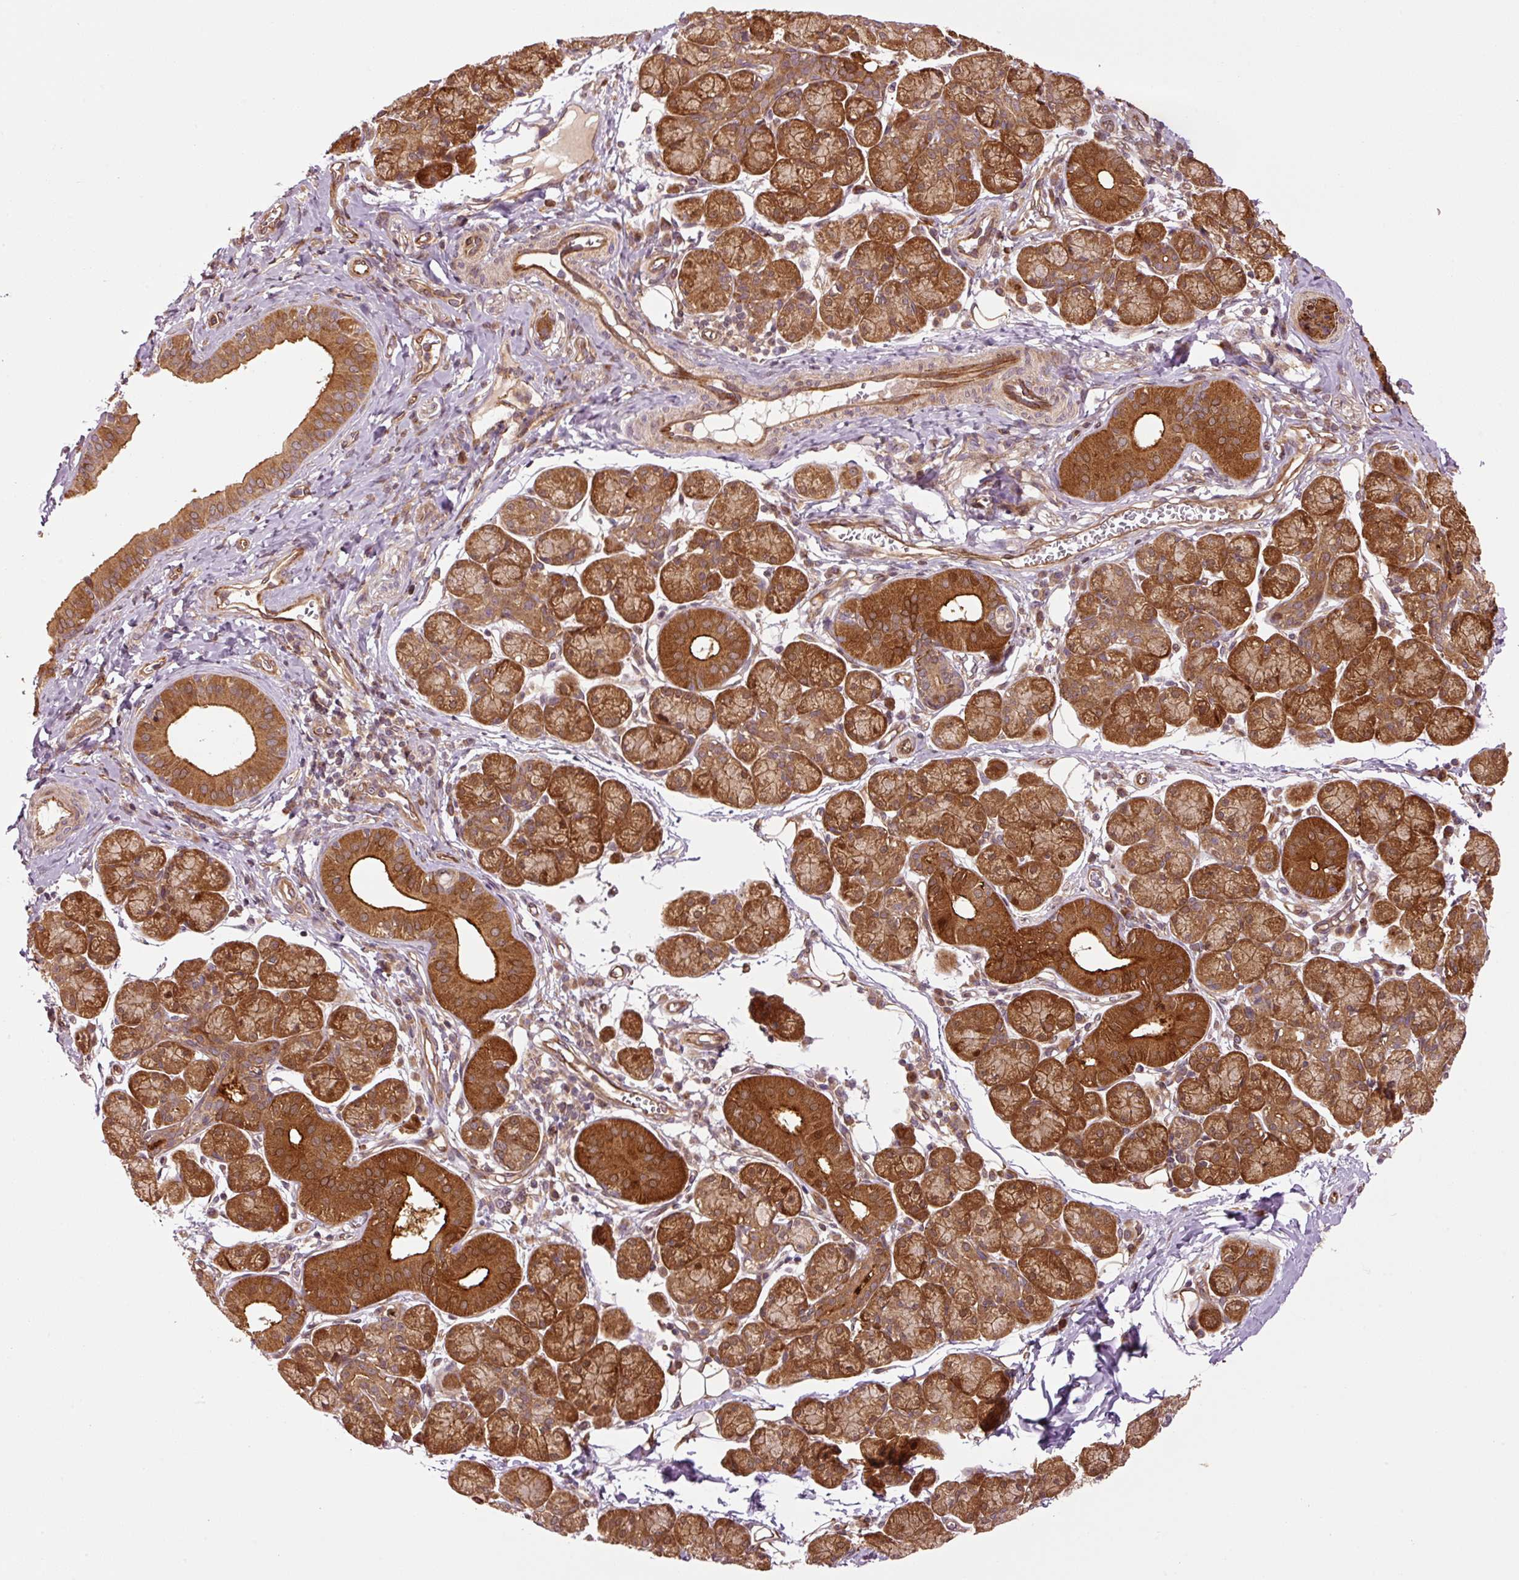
{"staining": {"intensity": "strong", "quantity": ">75%", "location": "cytoplasmic/membranous"}, "tissue": "salivary gland", "cell_type": "Glandular cells", "image_type": "normal", "snomed": [{"axis": "morphology", "description": "Normal tissue, NOS"}, {"axis": "morphology", "description": "Inflammation, NOS"}, {"axis": "topography", "description": "Lymph node"}, {"axis": "topography", "description": "Salivary gland"}], "caption": "Immunohistochemical staining of benign human salivary gland shows strong cytoplasmic/membranous protein staining in about >75% of glandular cells.", "gene": "OXER1", "patient": {"sex": "male", "age": 3}}